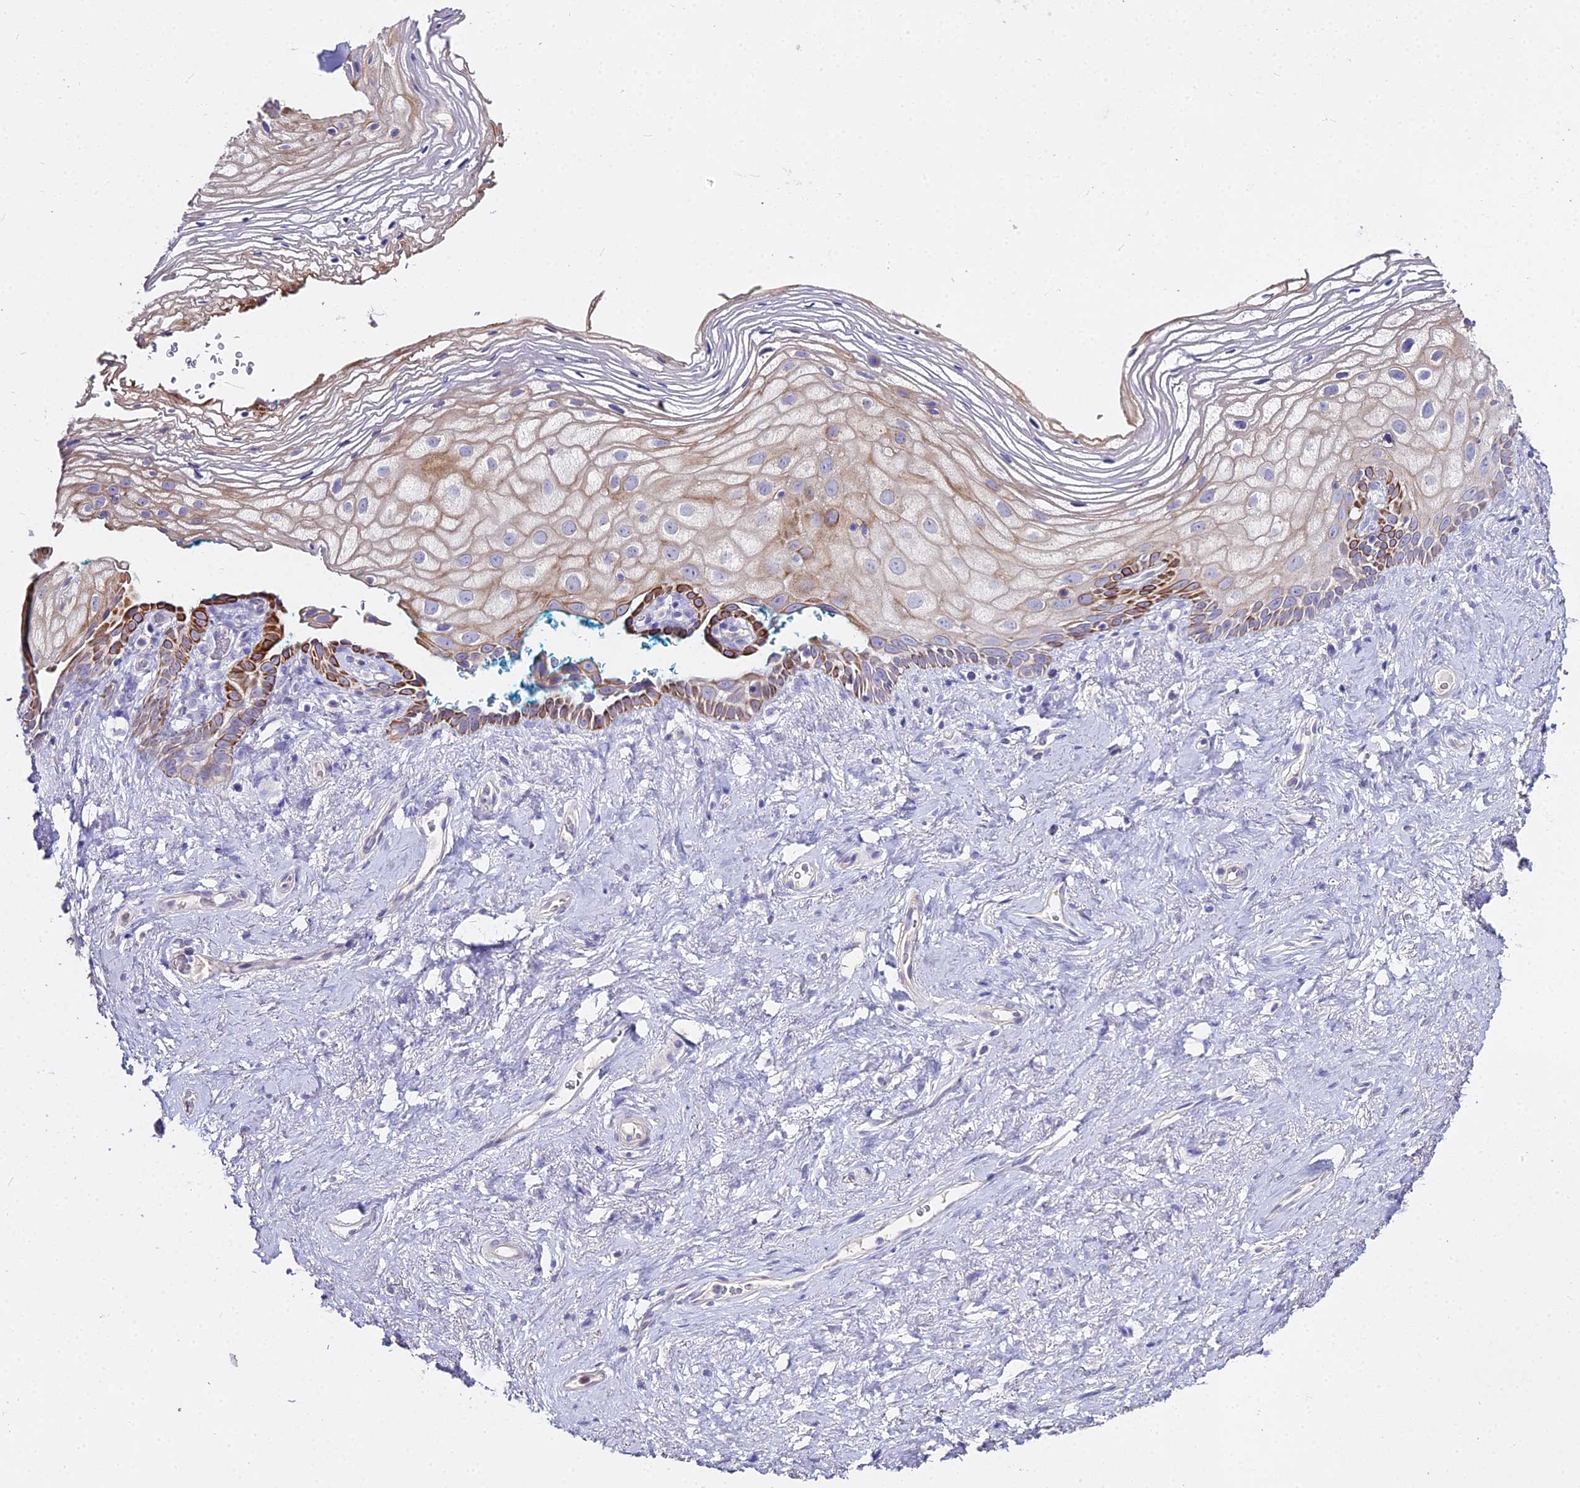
{"staining": {"intensity": "strong", "quantity": "<25%", "location": "cytoplasmic/membranous"}, "tissue": "vagina", "cell_type": "Squamous epithelial cells", "image_type": "normal", "snomed": [{"axis": "morphology", "description": "Normal tissue, NOS"}, {"axis": "morphology", "description": "Adenocarcinoma, NOS"}, {"axis": "topography", "description": "Rectum"}, {"axis": "topography", "description": "Vagina"}], "caption": "High-magnification brightfield microscopy of unremarkable vagina stained with DAB (3,3'-diaminobenzidine) (brown) and counterstained with hematoxylin (blue). squamous epithelial cells exhibit strong cytoplasmic/membranous positivity is present in approximately<25% of cells.", "gene": "GLYAT", "patient": {"sex": "female", "age": 71}}